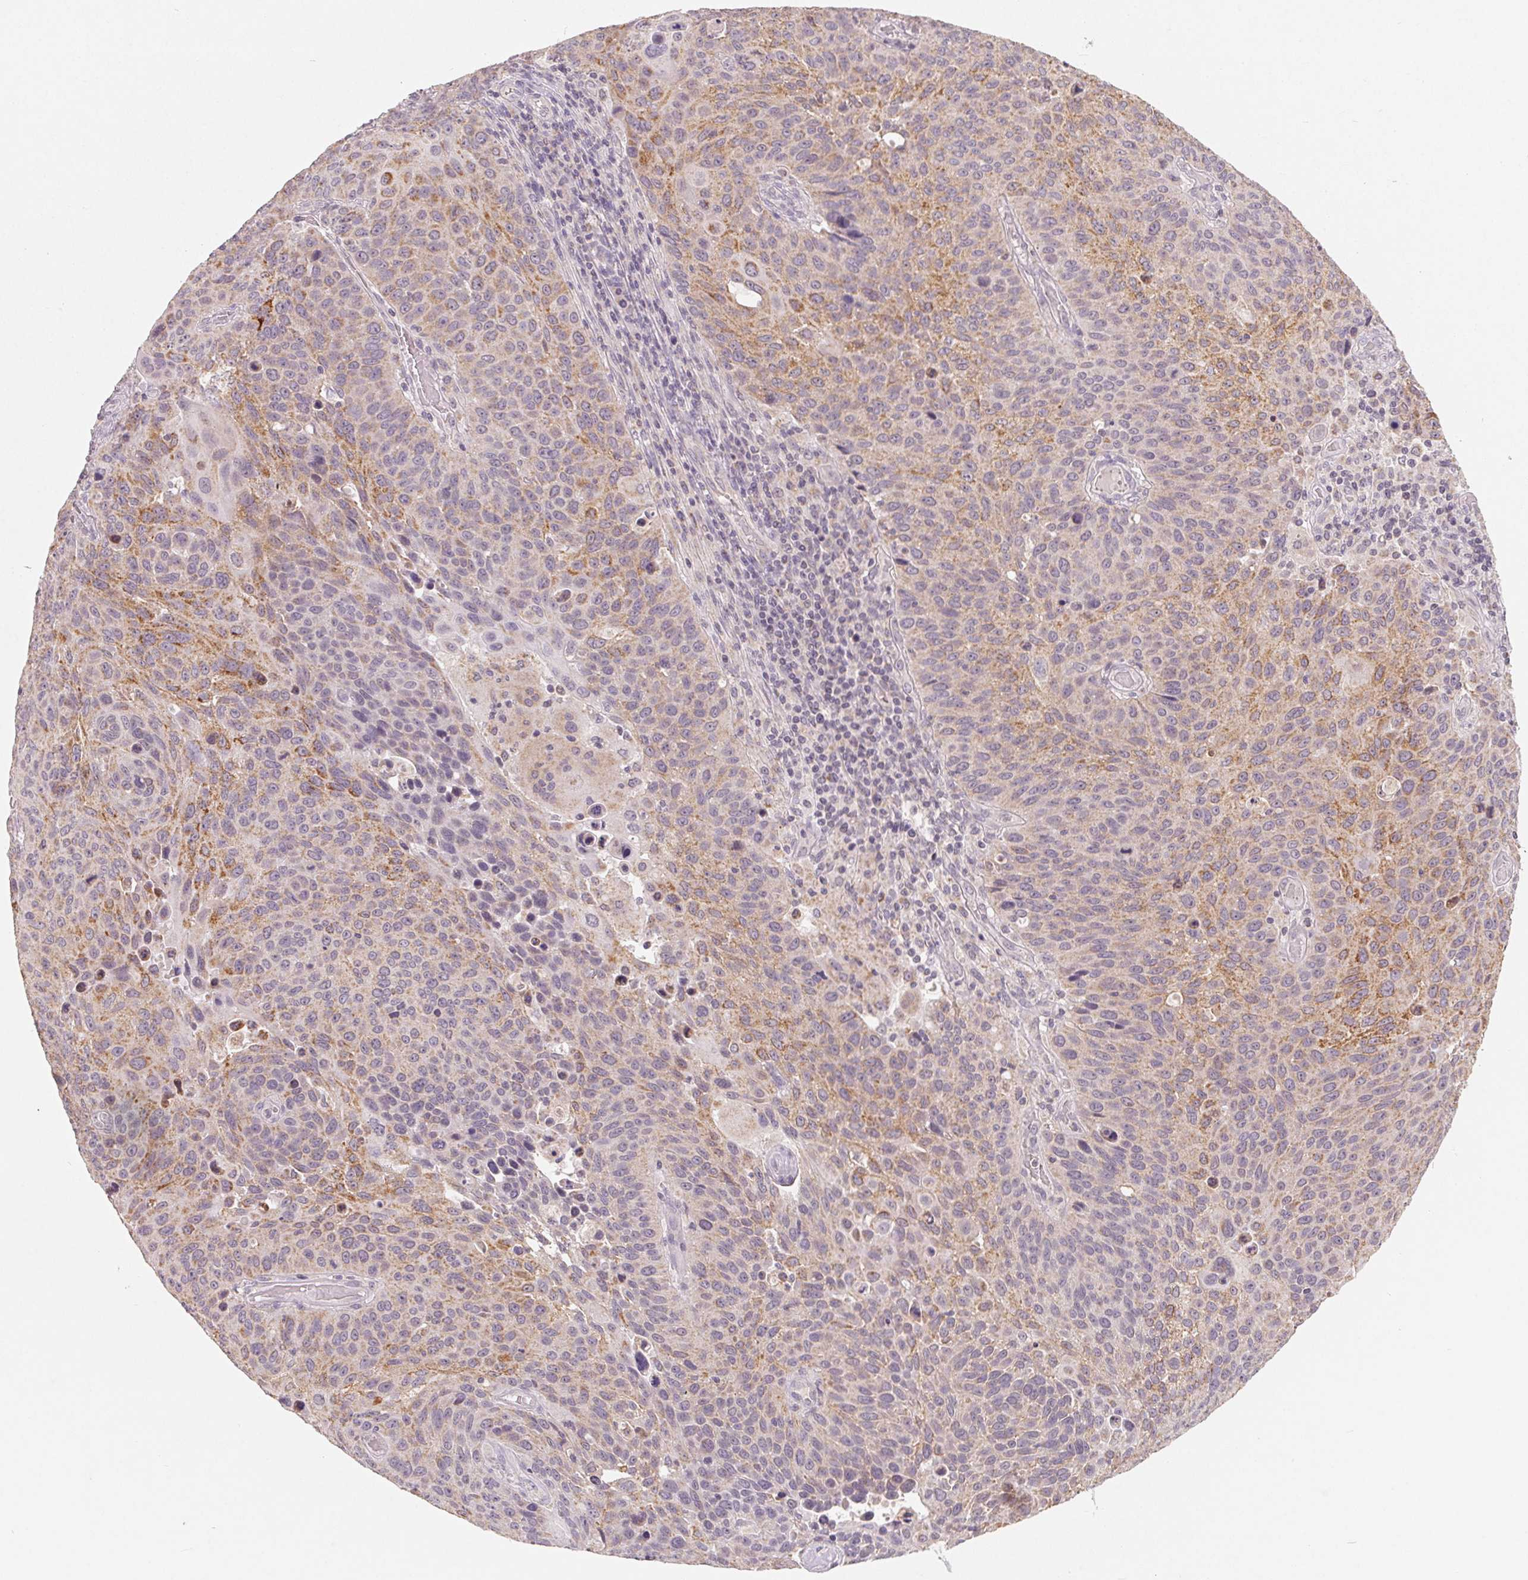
{"staining": {"intensity": "moderate", "quantity": "25%-75%", "location": "cytoplasmic/membranous"}, "tissue": "lung cancer", "cell_type": "Tumor cells", "image_type": "cancer", "snomed": [{"axis": "morphology", "description": "Squamous cell carcinoma, NOS"}, {"axis": "topography", "description": "Lung"}], "caption": "Protein expression analysis of human lung squamous cell carcinoma reveals moderate cytoplasmic/membranous positivity in approximately 25%-75% of tumor cells.", "gene": "GHITM", "patient": {"sex": "male", "age": 68}}